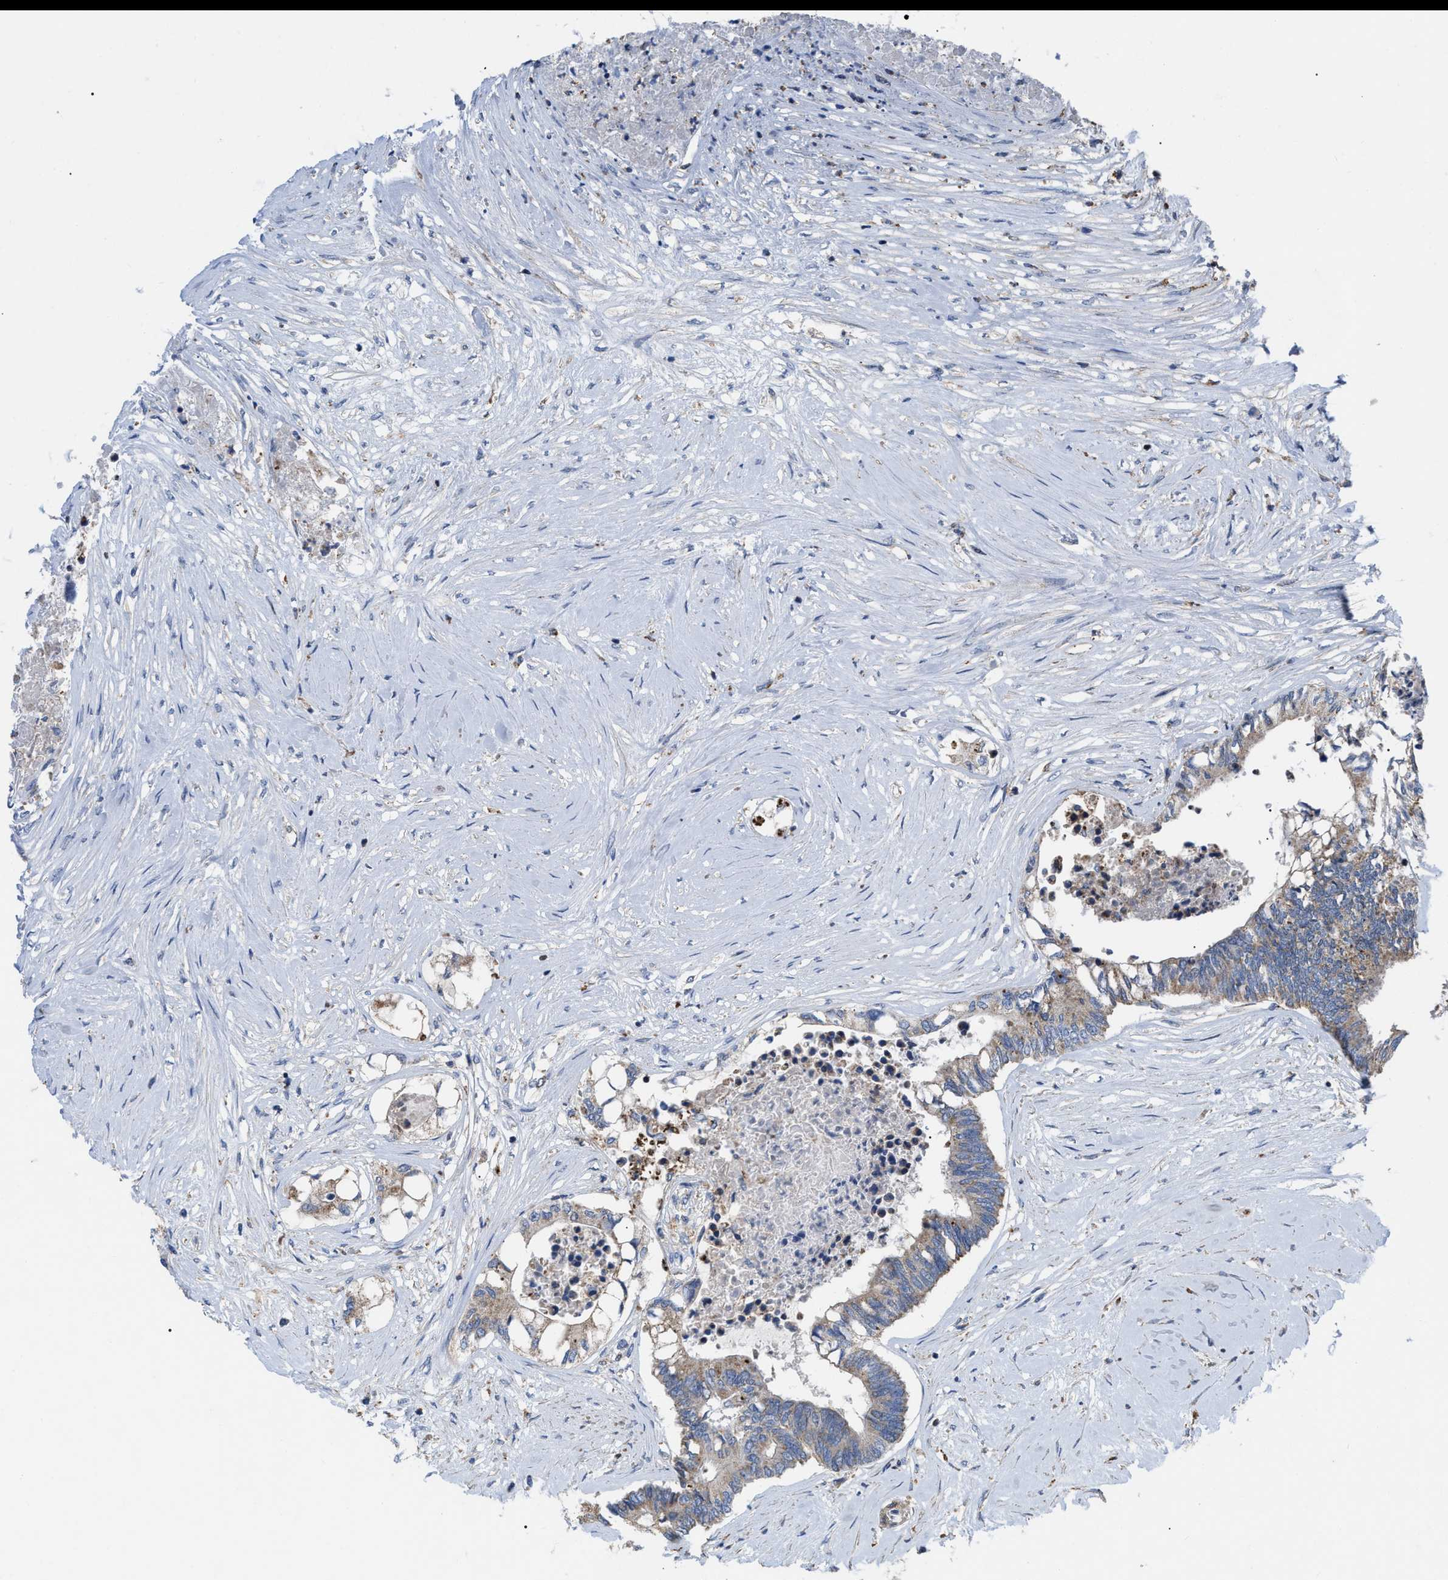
{"staining": {"intensity": "weak", "quantity": "25%-75%", "location": "cytoplasmic/membranous"}, "tissue": "colorectal cancer", "cell_type": "Tumor cells", "image_type": "cancer", "snomed": [{"axis": "morphology", "description": "Adenocarcinoma, NOS"}, {"axis": "topography", "description": "Rectum"}], "caption": "Human colorectal cancer stained with a brown dye exhibits weak cytoplasmic/membranous positive positivity in about 25%-75% of tumor cells.", "gene": "FAM171A2", "patient": {"sex": "male", "age": 63}}